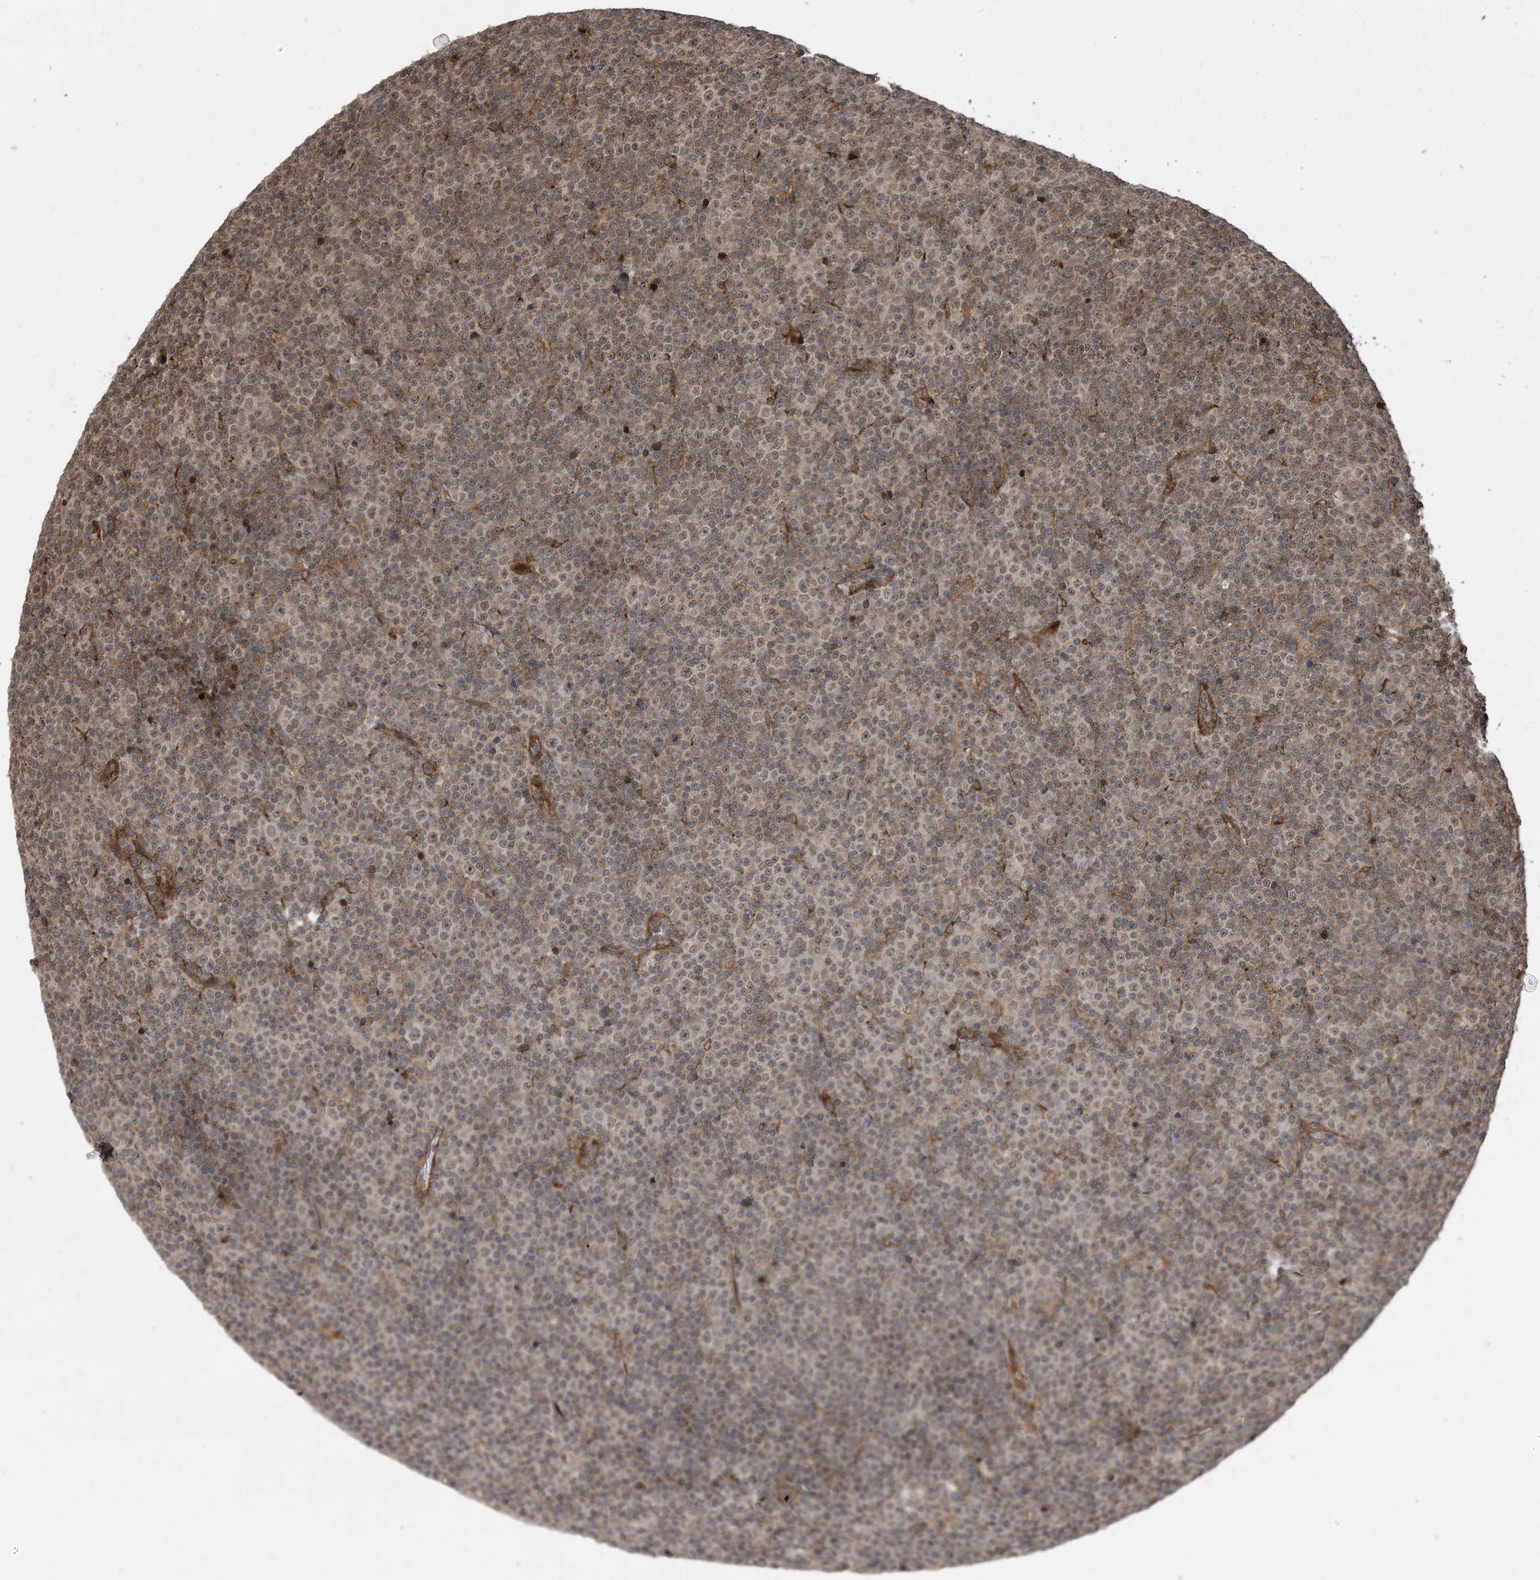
{"staining": {"intensity": "weak", "quantity": "25%-75%", "location": "nuclear"}, "tissue": "lymphoma", "cell_type": "Tumor cells", "image_type": "cancer", "snomed": [{"axis": "morphology", "description": "Malignant lymphoma, non-Hodgkin's type, Low grade"}, {"axis": "topography", "description": "Lymph node"}], "caption": "Lymphoma stained for a protein displays weak nuclear positivity in tumor cells. The staining was performed using DAB to visualize the protein expression in brown, while the nuclei were stained in blue with hematoxylin (Magnification: 20x).", "gene": "ZNF511", "patient": {"sex": "female", "age": 67}}